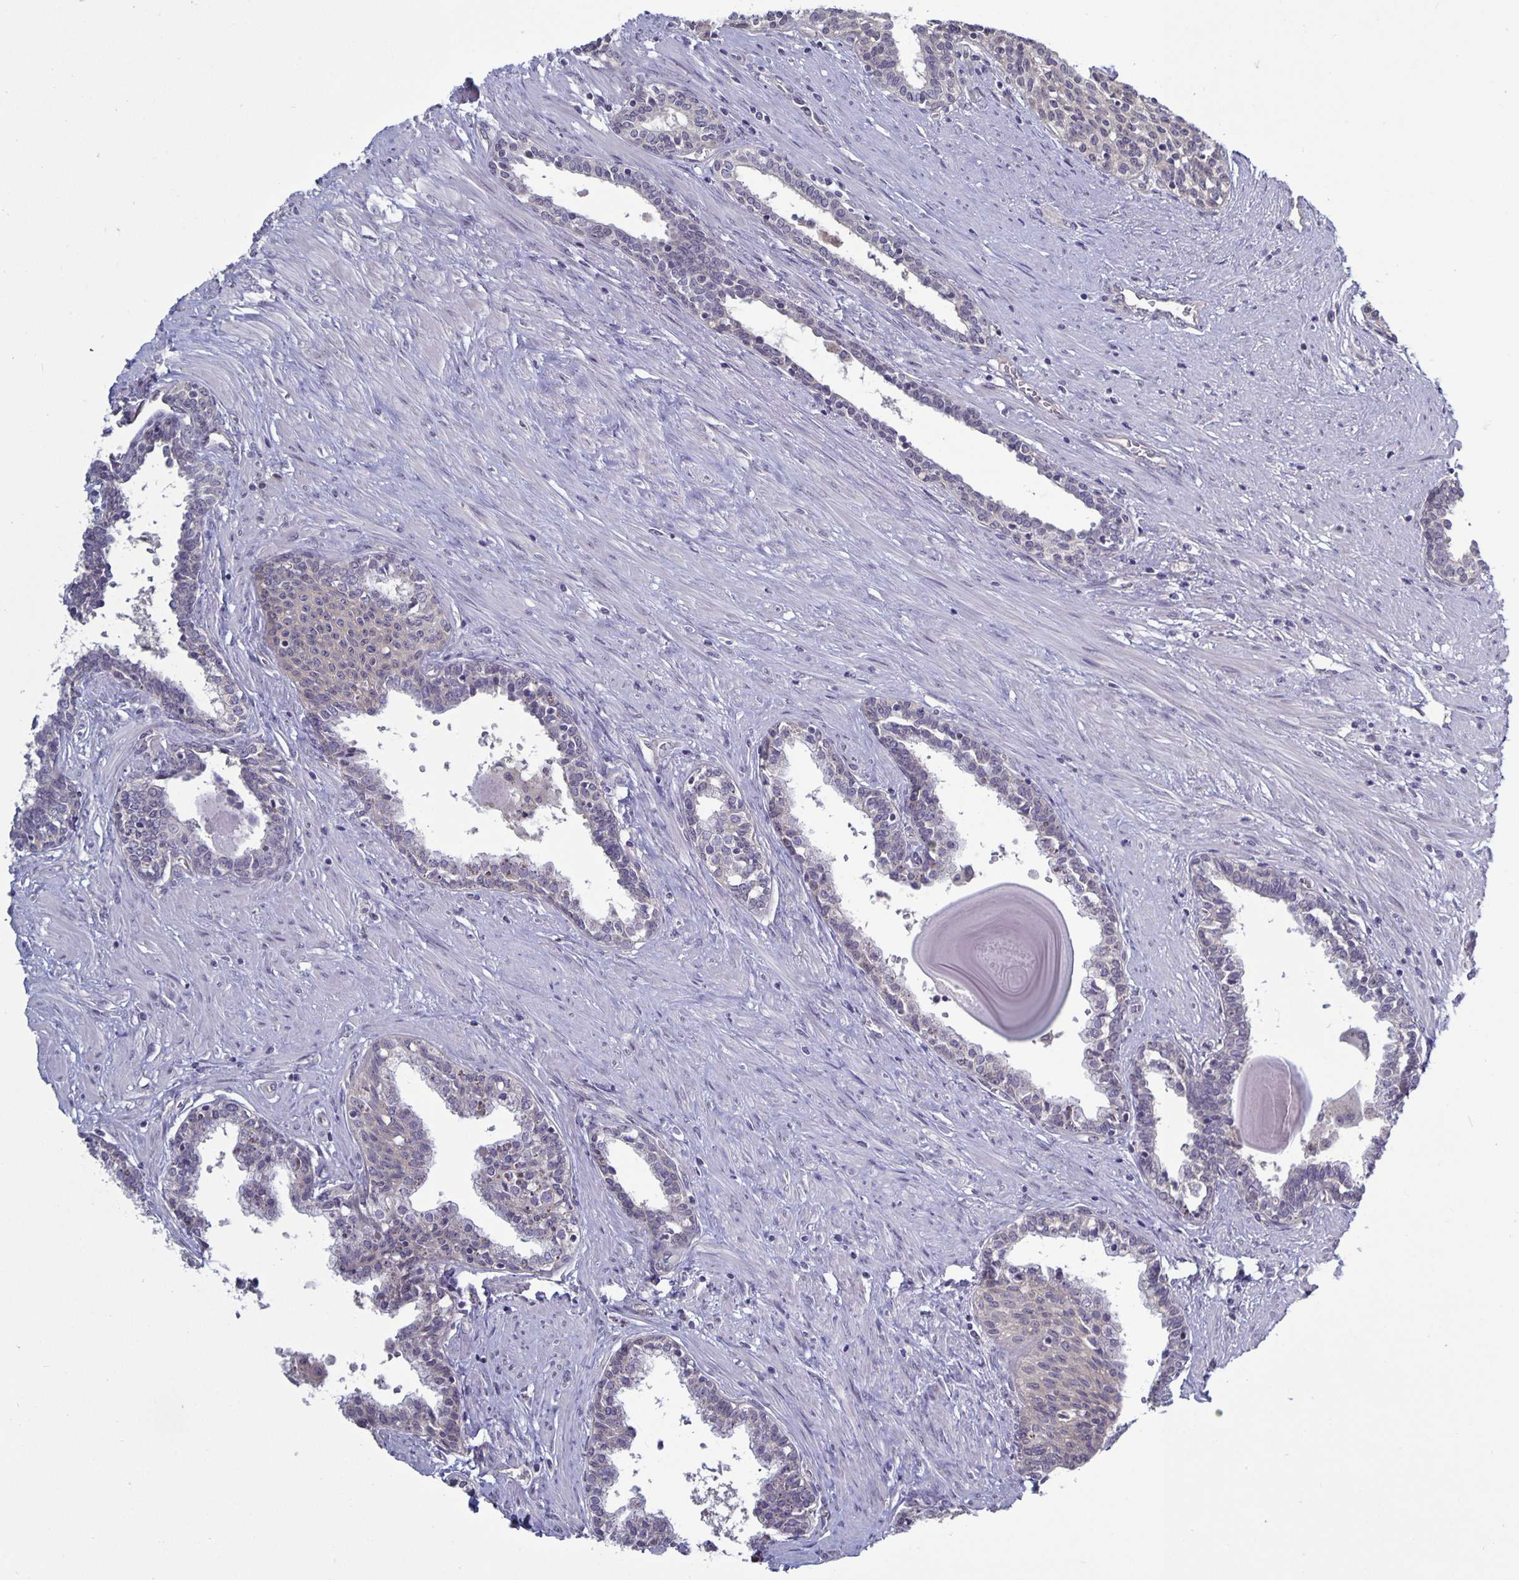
{"staining": {"intensity": "negative", "quantity": "none", "location": "none"}, "tissue": "prostate", "cell_type": "Glandular cells", "image_type": "normal", "snomed": [{"axis": "morphology", "description": "Normal tissue, NOS"}, {"axis": "topography", "description": "Prostate"}], "caption": "Micrograph shows no protein expression in glandular cells of benign prostate.", "gene": "PLCB3", "patient": {"sex": "male", "age": 55}}